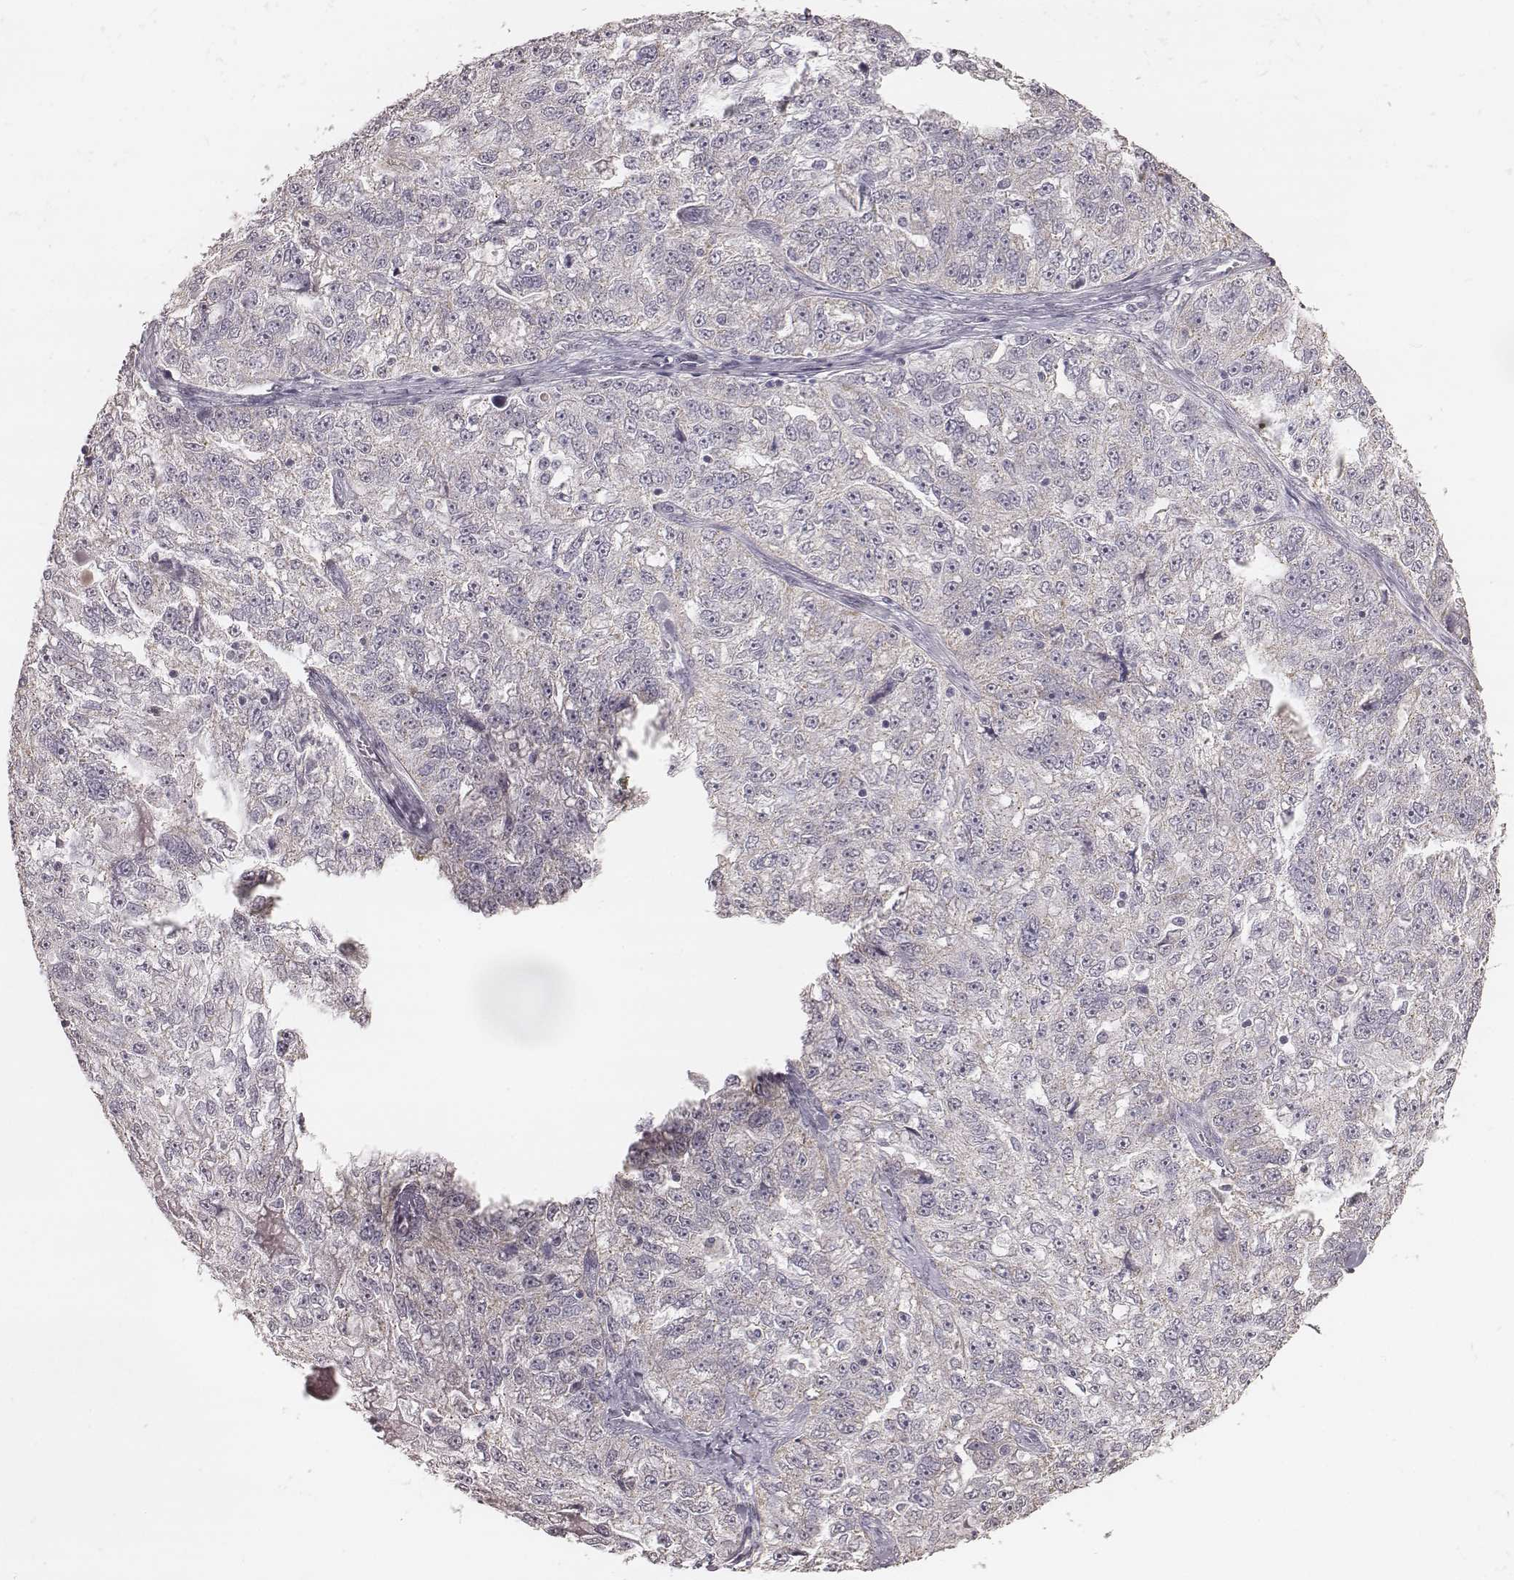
{"staining": {"intensity": "negative", "quantity": "none", "location": "none"}, "tissue": "ovarian cancer", "cell_type": "Tumor cells", "image_type": "cancer", "snomed": [{"axis": "morphology", "description": "Cystadenocarcinoma, serous, NOS"}, {"axis": "topography", "description": "Ovary"}], "caption": "The immunohistochemistry (IHC) photomicrograph has no significant positivity in tumor cells of ovarian cancer (serous cystadenocarcinoma) tissue.", "gene": "SLC7A4", "patient": {"sex": "female", "age": 51}}